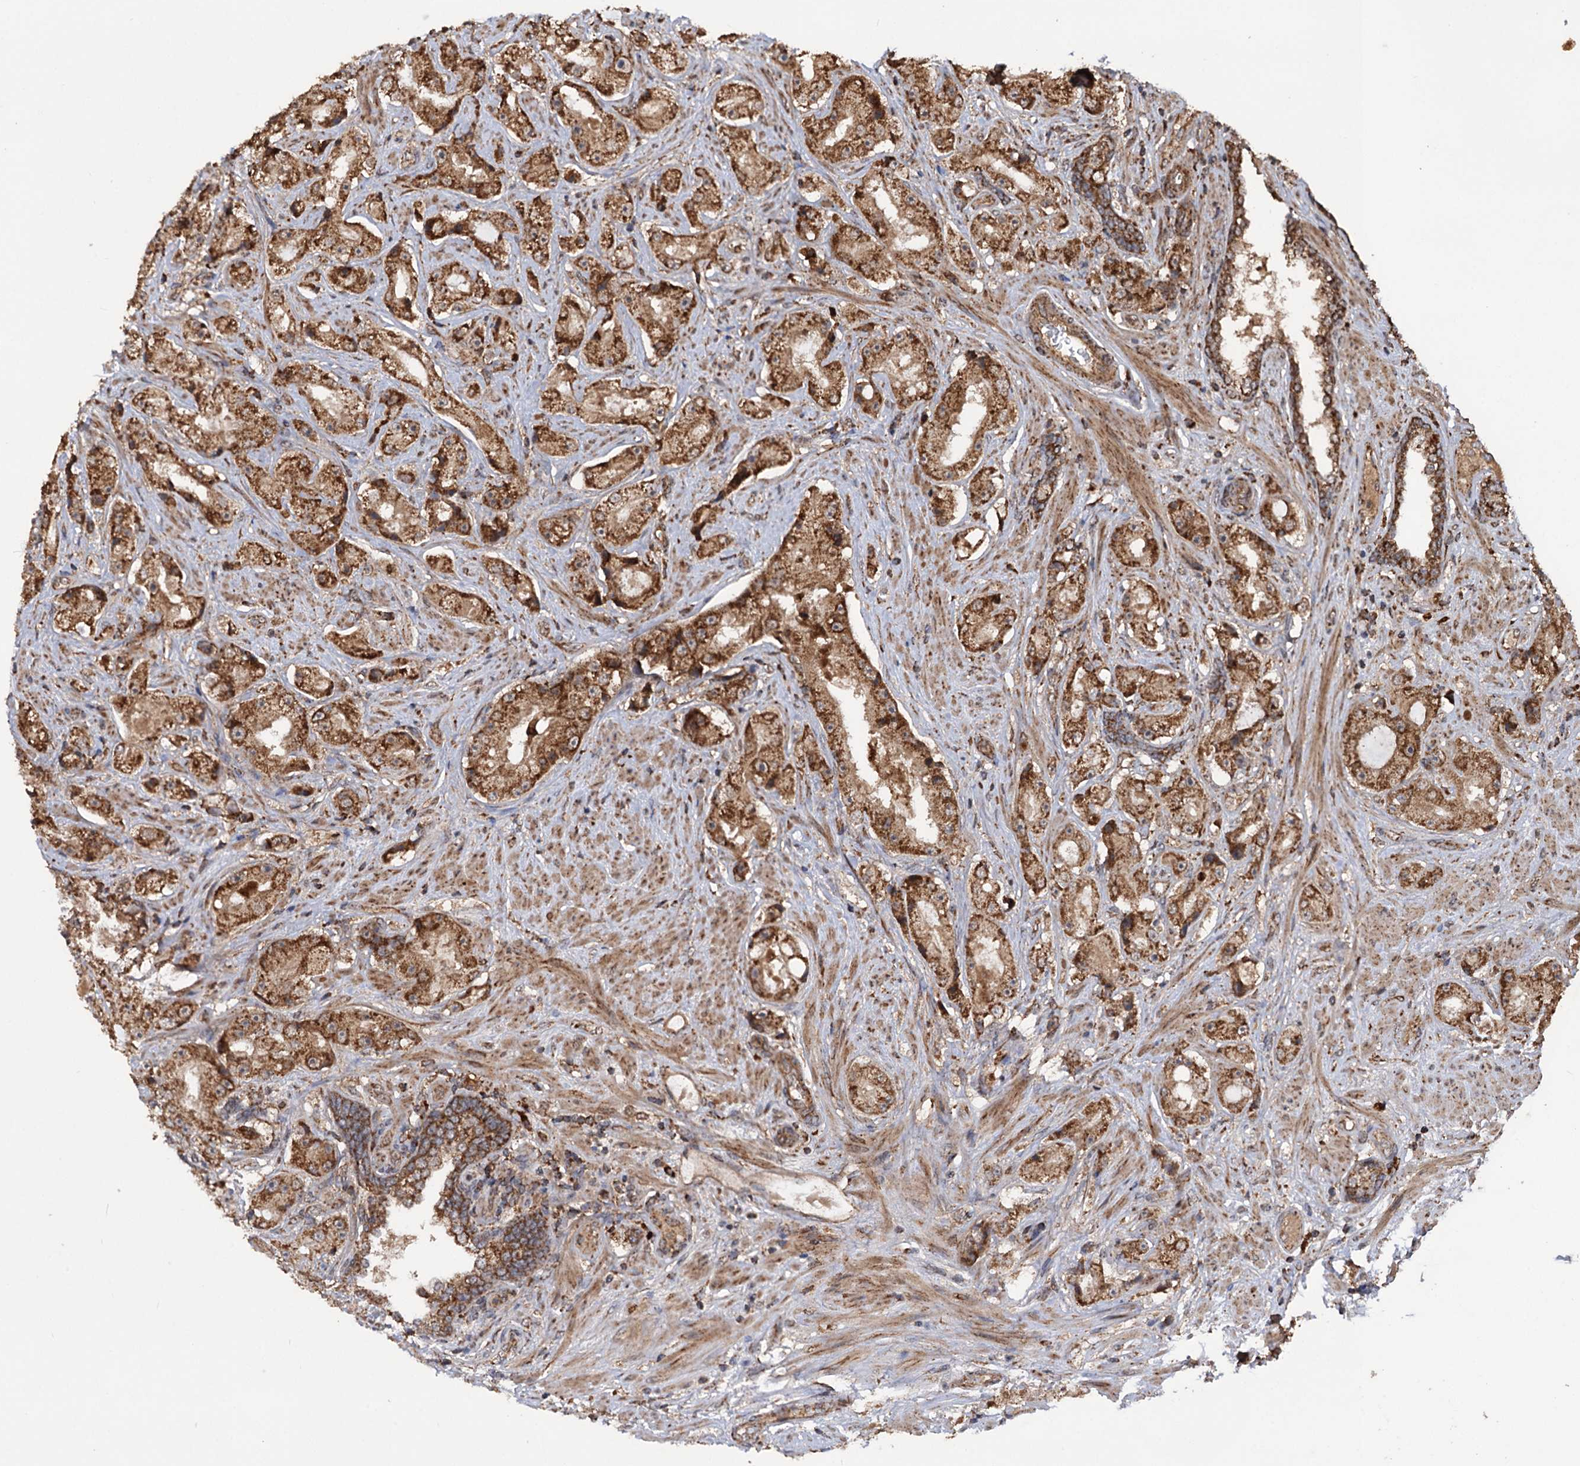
{"staining": {"intensity": "strong", "quantity": ">75%", "location": "cytoplasmic/membranous"}, "tissue": "prostate cancer", "cell_type": "Tumor cells", "image_type": "cancer", "snomed": [{"axis": "morphology", "description": "Adenocarcinoma, High grade"}, {"axis": "topography", "description": "Prostate"}], "caption": "Immunohistochemistry (IHC) image of adenocarcinoma (high-grade) (prostate) stained for a protein (brown), which reveals high levels of strong cytoplasmic/membranous expression in about >75% of tumor cells.", "gene": "IPO4", "patient": {"sex": "male", "age": 73}}